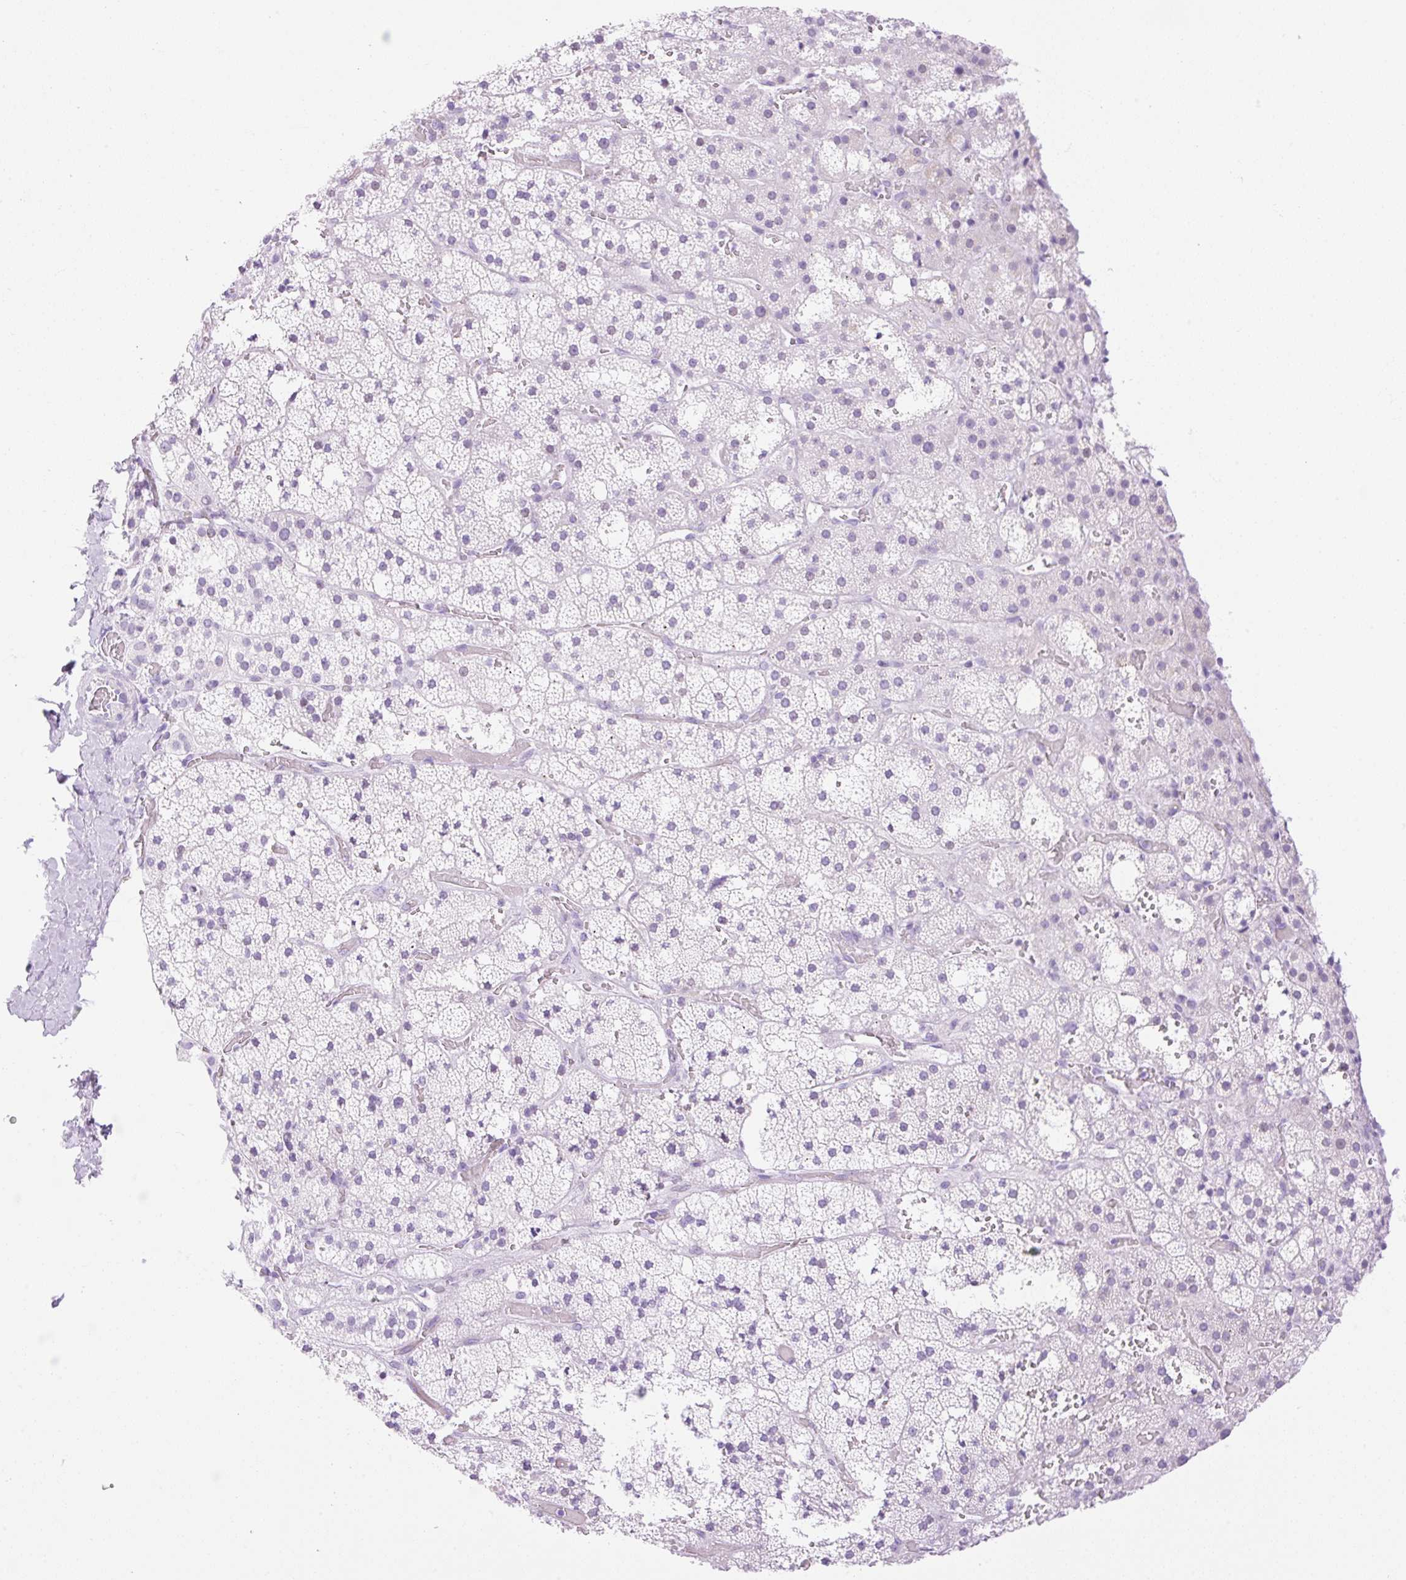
{"staining": {"intensity": "negative", "quantity": "none", "location": "none"}, "tissue": "adrenal gland", "cell_type": "Glandular cells", "image_type": "normal", "snomed": [{"axis": "morphology", "description": "Normal tissue, NOS"}, {"axis": "topography", "description": "Adrenal gland"}], "caption": "Immunohistochemistry of benign human adrenal gland displays no staining in glandular cells.", "gene": "SPRR4", "patient": {"sex": "male", "age": 53}}